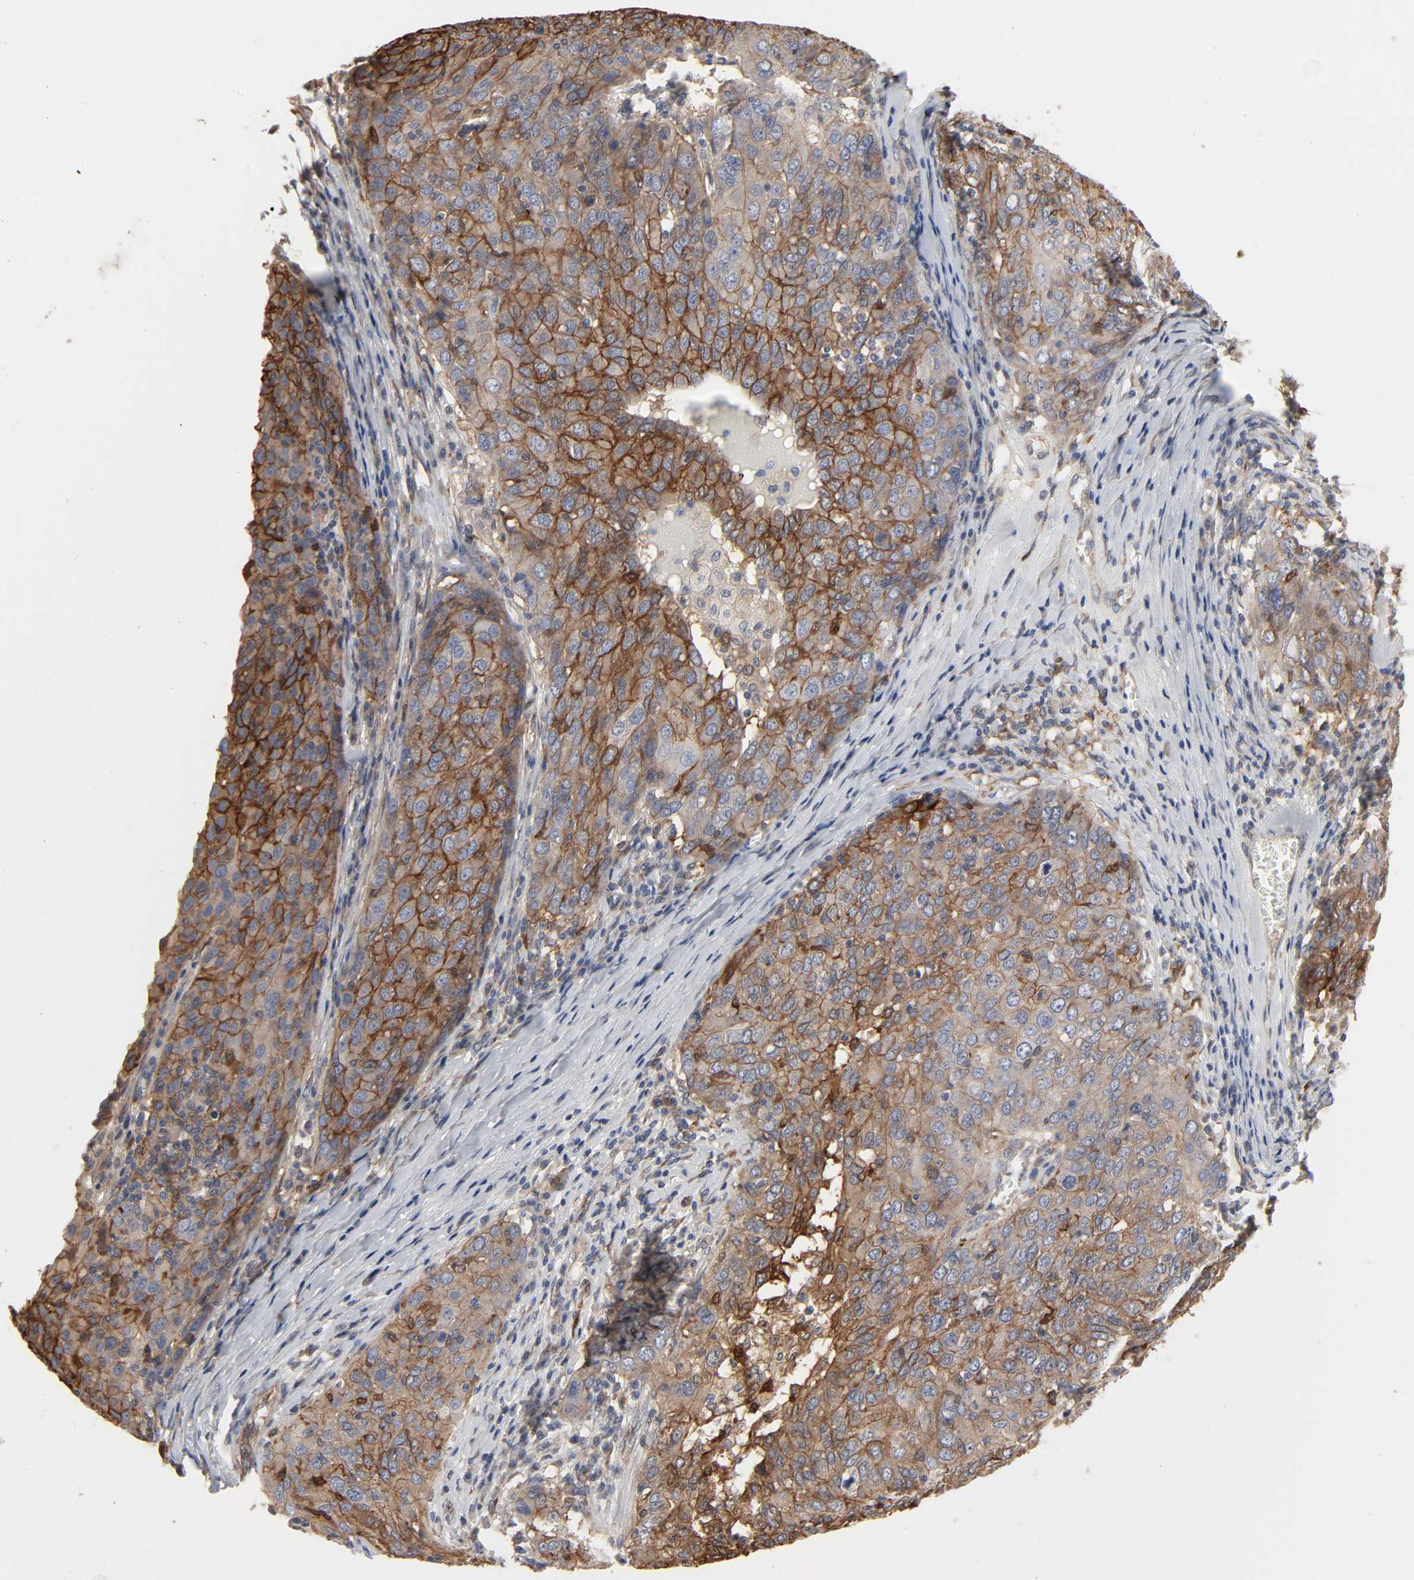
{"staining": {"intensity": "moderate", "quantity": "25%-75%", "location": "cytoplasmic/membranous"}, "tissue": "ovarian cancer", "cell_type": "Tumor cells", "image_type": "cancer", "snomed": [{"axis": "morphology", "description": "Carcinoma, endometroid"}, {"axis": "topography", "description": "Ovary"}], "caption": "This is an image of IHC staining of ovarian endometroid carcinoma, which shows moderate positivity in the cytoplasmic/membranous of tumor cells.", "gene": "NDRG2", "patient": {"sex": "female", "age": 50}}